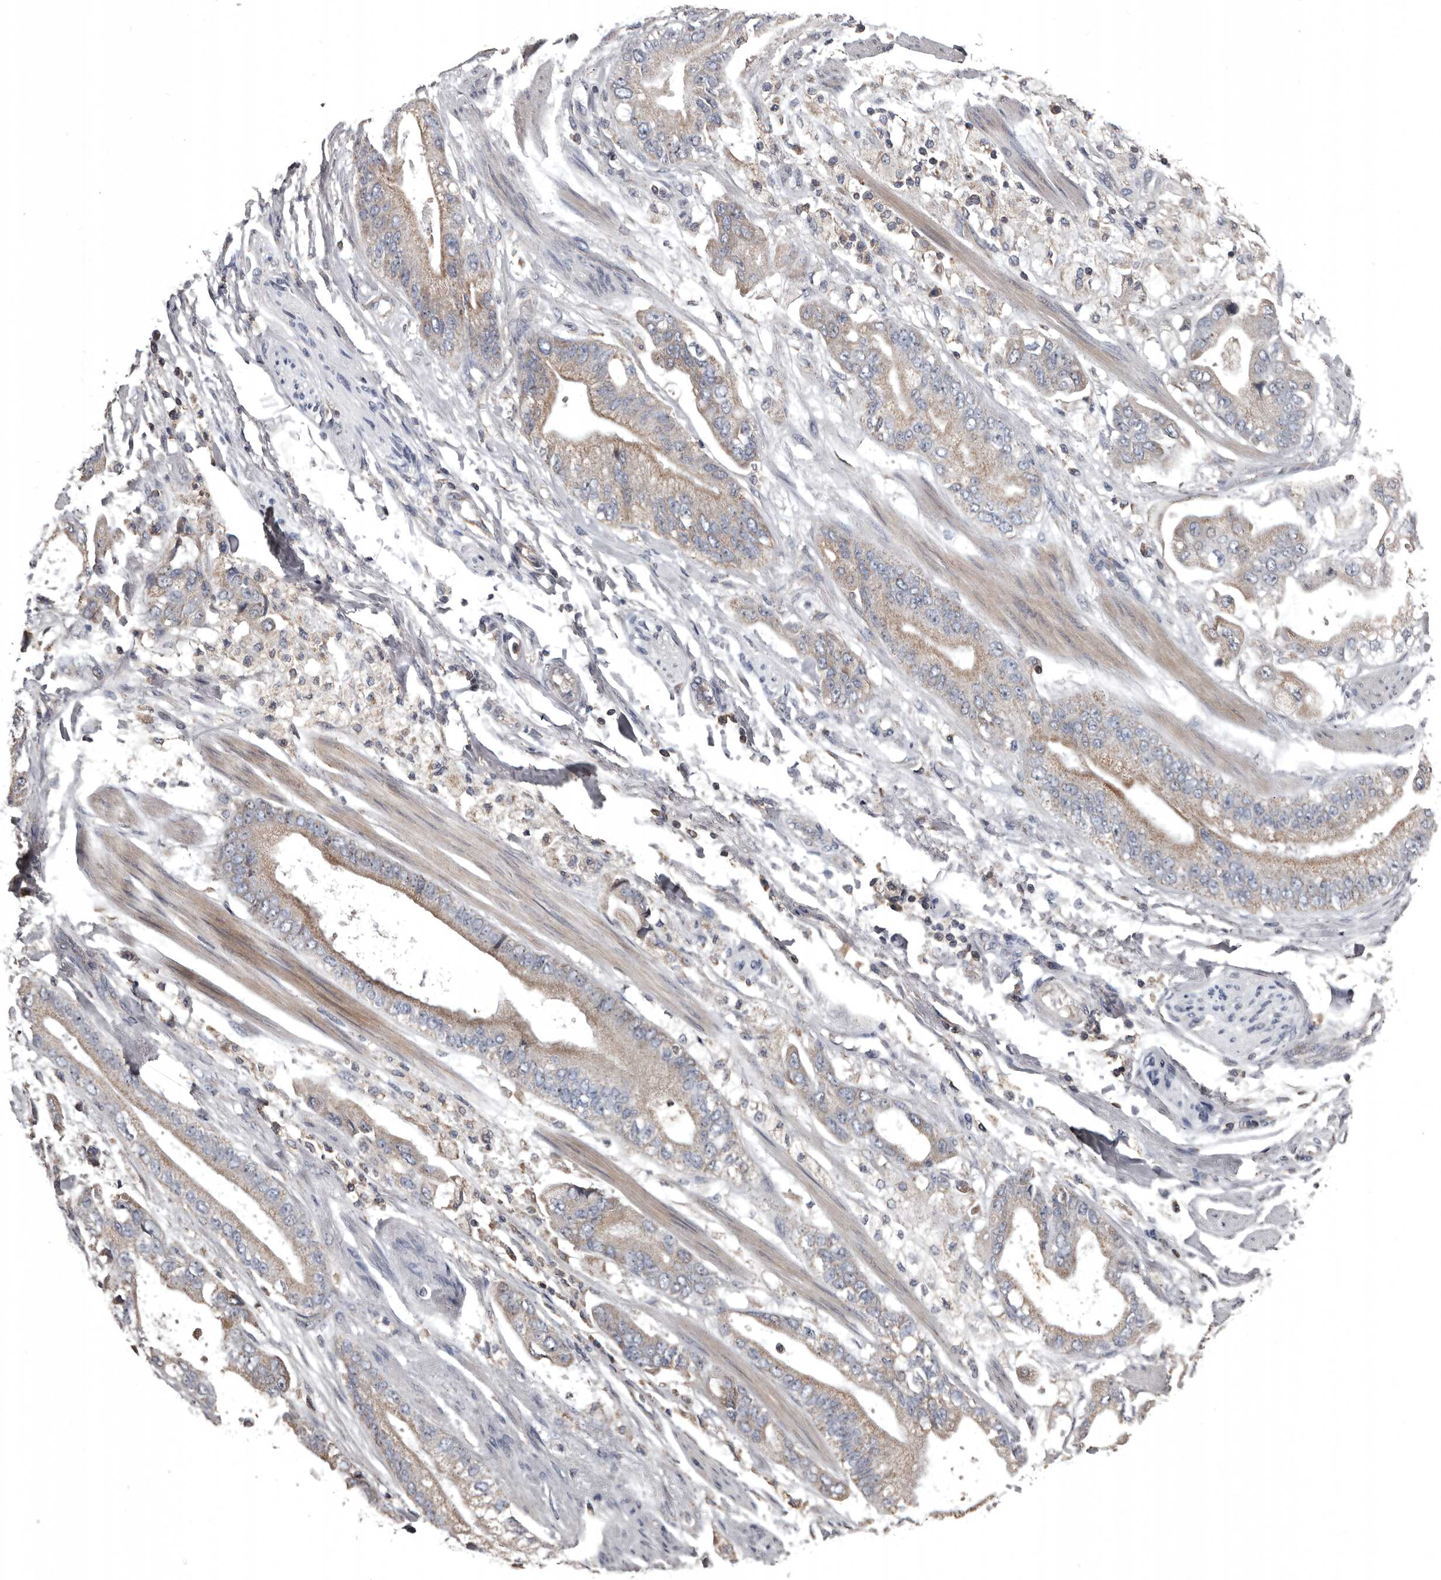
{"staining": {"intensity": "weak", "quantity": ">75%", "location": "cytoplasmic/membranous"}, "tissue": "stomach cancer", "cell_type": "Tumor cells", "image_type": "cancer", "snomed": [{"axis": "morphology", "description": "Normal tissue, NOS"}, {"axis": "morphology", "description": "Adenocarcinoma, NOS"}, {"axis": "topography", "description": "Stomach"}], "caption": "This micrograph demonstrates IHC staining of human stomach cancer (adenocarcinoma), with low weak cytoplasmic/membranous staining in about >75% of tumor cells.", "gene": "GREB1", "patient": {"sex": "male", "age": 62}}